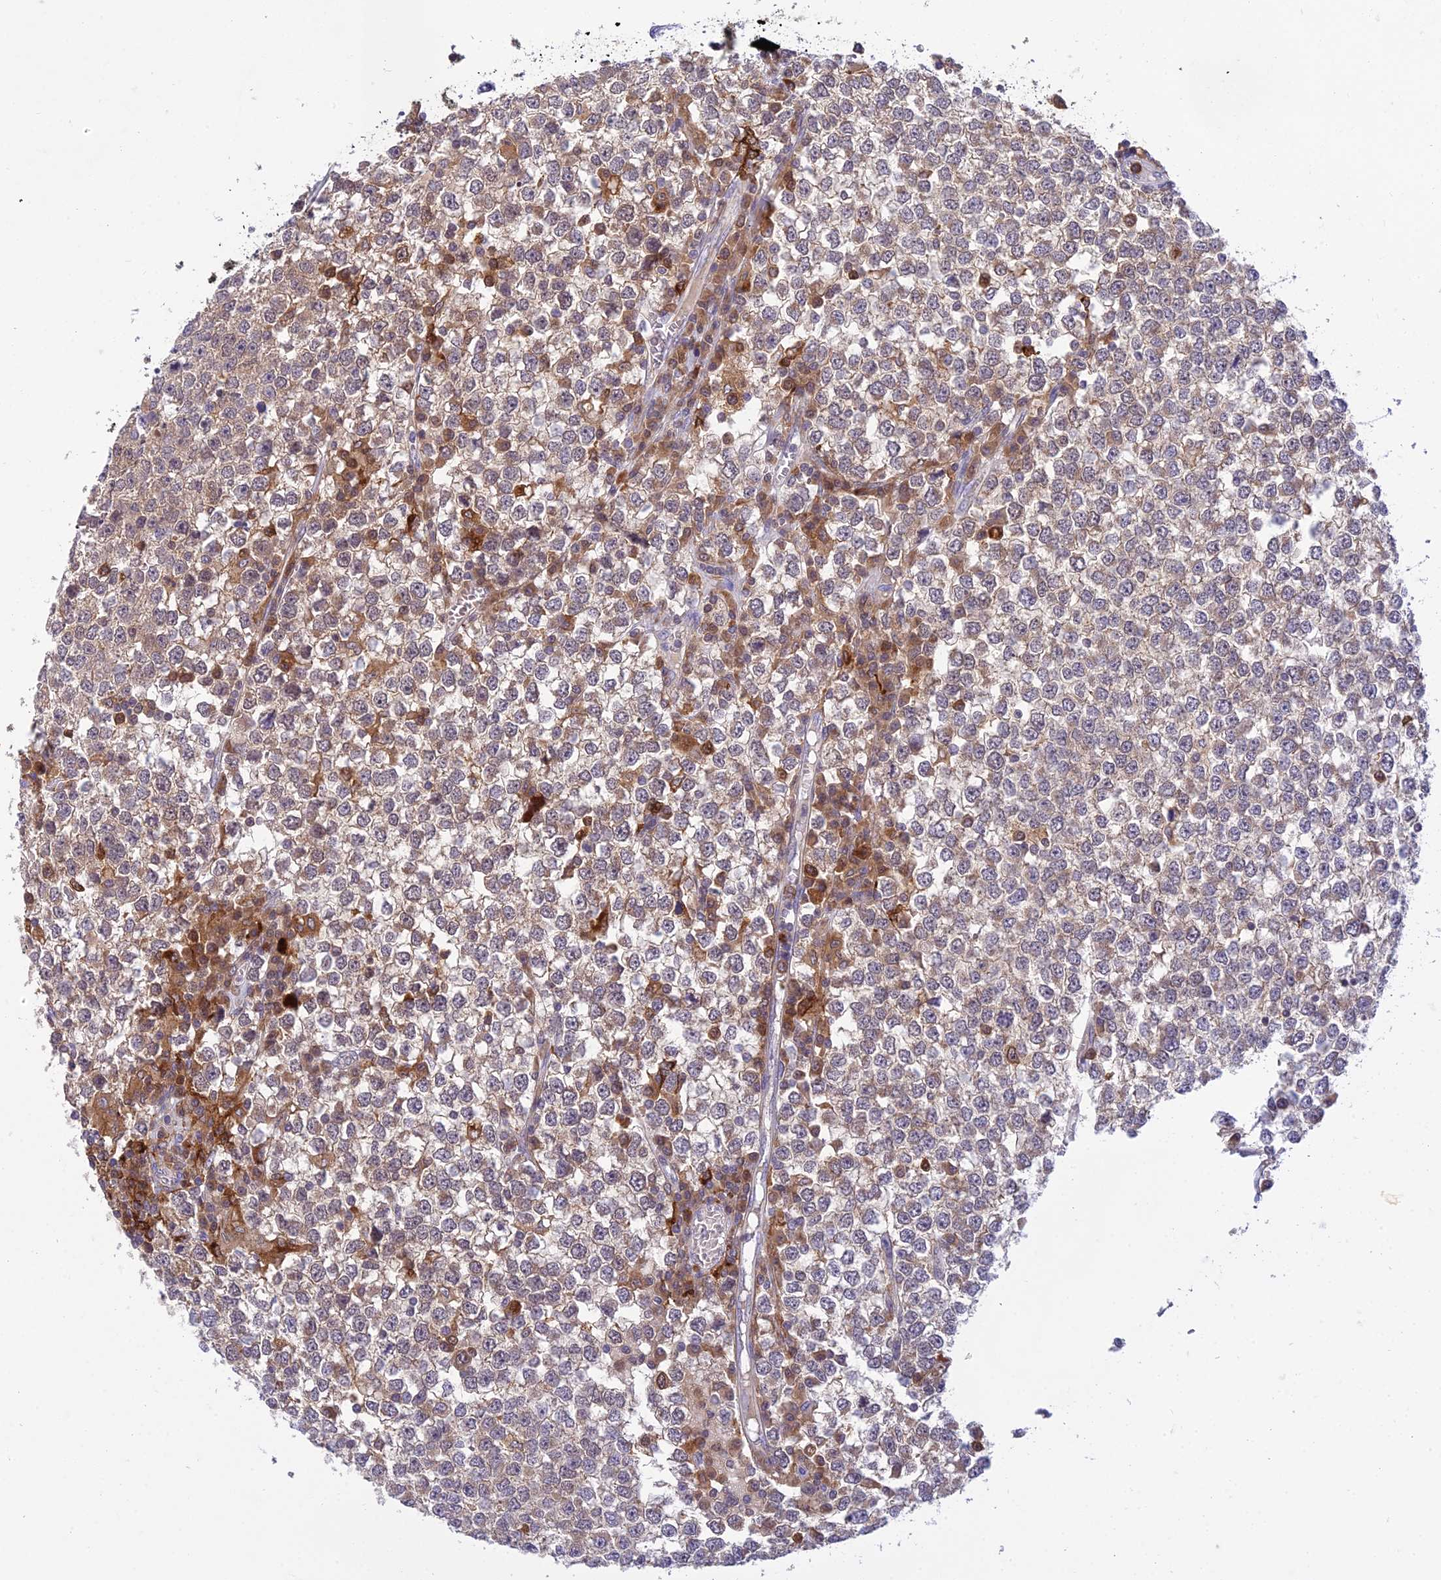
{"staining": {"intensity": "weak", "quantity": "<25%", "location": "cytoplasmic/membranous"}, "tissue": "testis cancer", "cell_type": "Tumor cells", "image_type": "cancer", "snomed": [{"axis": "morphology", "description": "Seminoma, NOS"}, {"axis": "topography", "description": "Testis"}], "caption": "Testis cancer was stained to show a protein in brown. There is no significant staining in tumor cells. The staining is performed using DAB (3,3'-diaminobenzidine) brown chromogen with nuclei counter-stained in using hematoxylin.", "gene": "UBE2G1", "patient": {"sex": "male", "age": 65}}